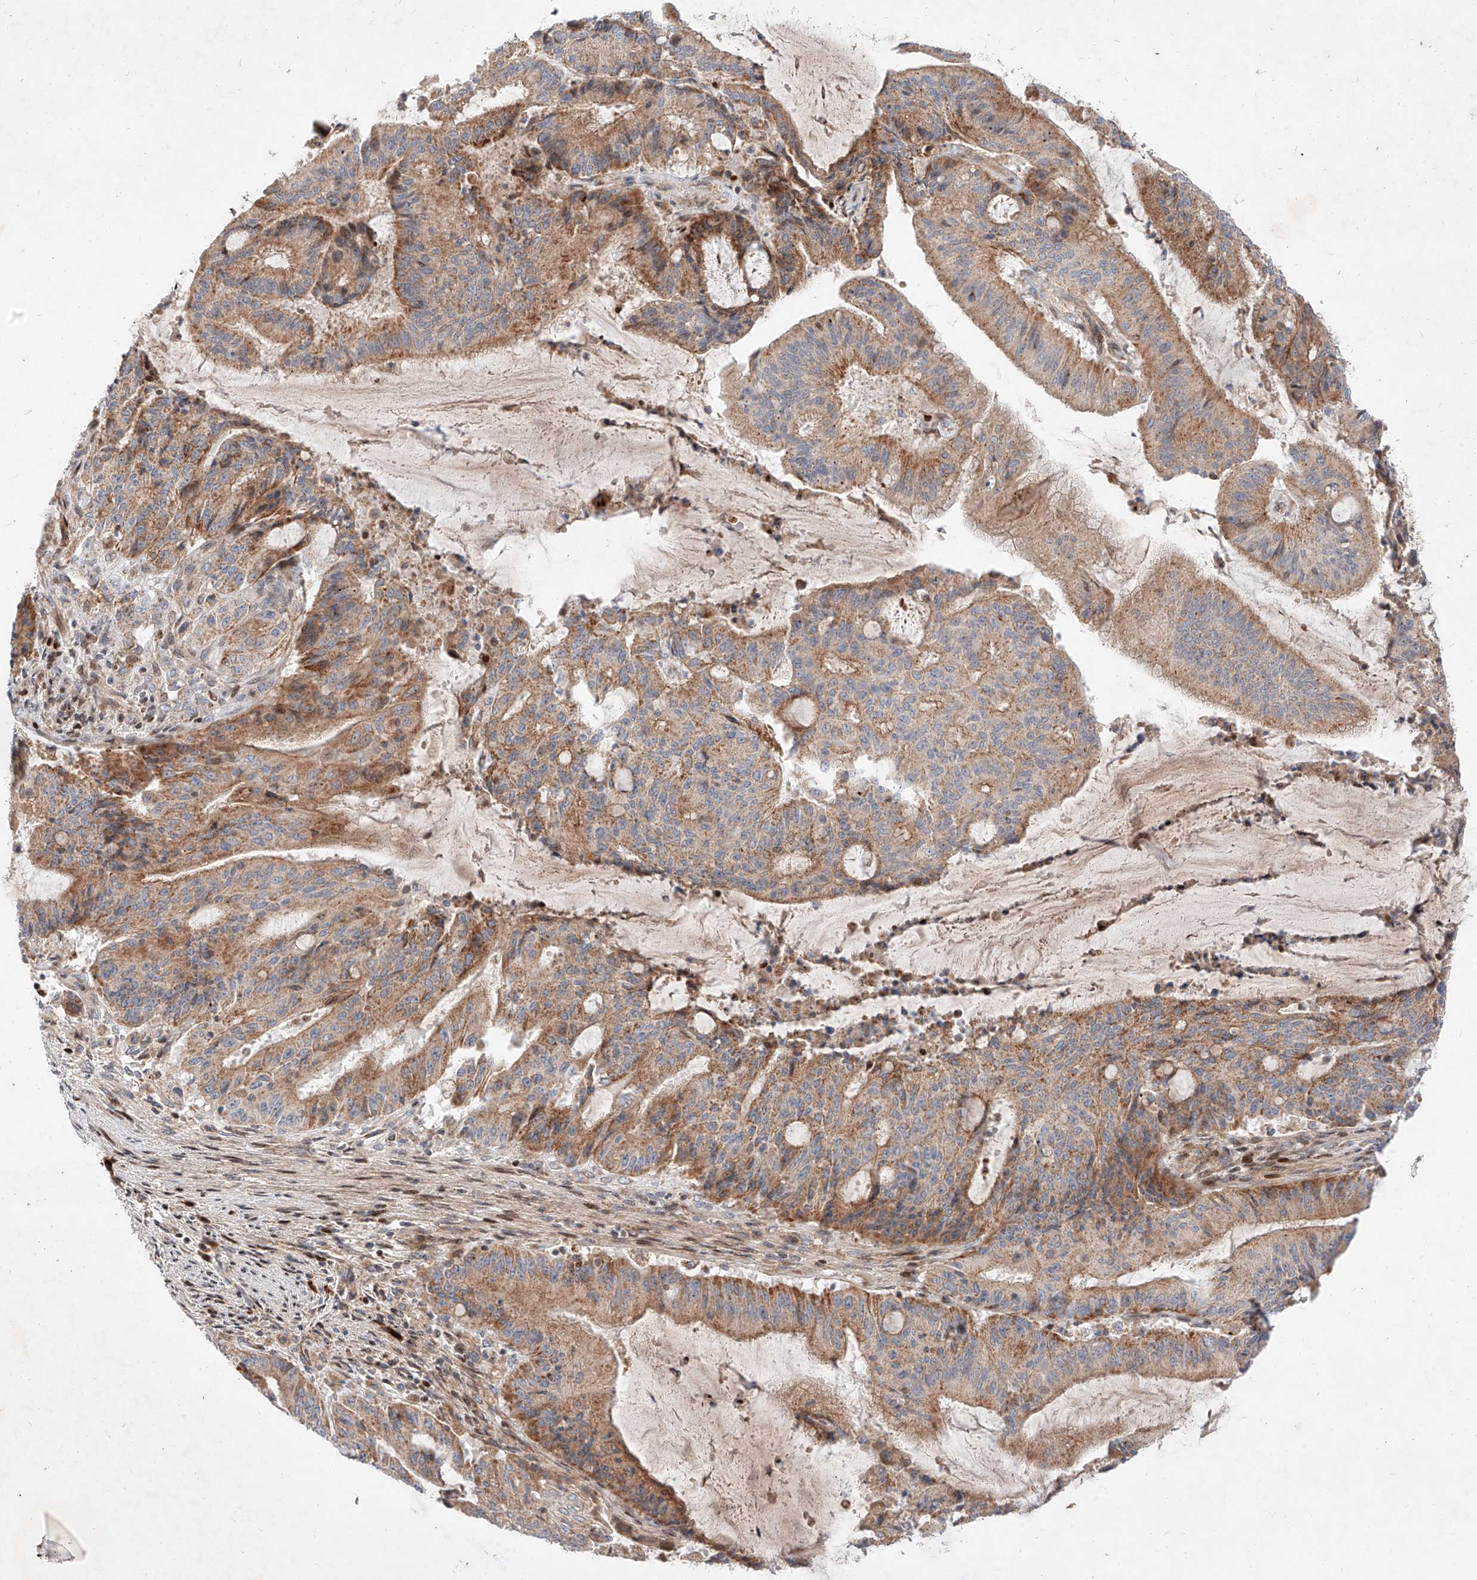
{"staining": {"intensity": "moderate", "quantity": ">75%", "location": "cytoplasmic/membranous"}, "tissue": "liver cancer", "cell_type": "Tumor cells", "image_type": "cancer", "snomed": [{"axis": "morphology", "description": "Normal tissue, NOS"}, {"axis": "morphology", "description": "Cholangiocarcinoma"}, {"axis": "topography", "description": "Liver"}, {"axis": "topography", "description": "Peripheral nerve tissue"}], "caption": "Immunohistochemical staining of liver cancer demonstrates medium levels of moderate cytoplasmic/membranous protein expression in approximately >75% of tumor cells. (DAB IHC, brown staining for protein, blue staining for nuclei).", "gene": "OSGEPL1", "patient": {"sex": "female", "age": 73}}